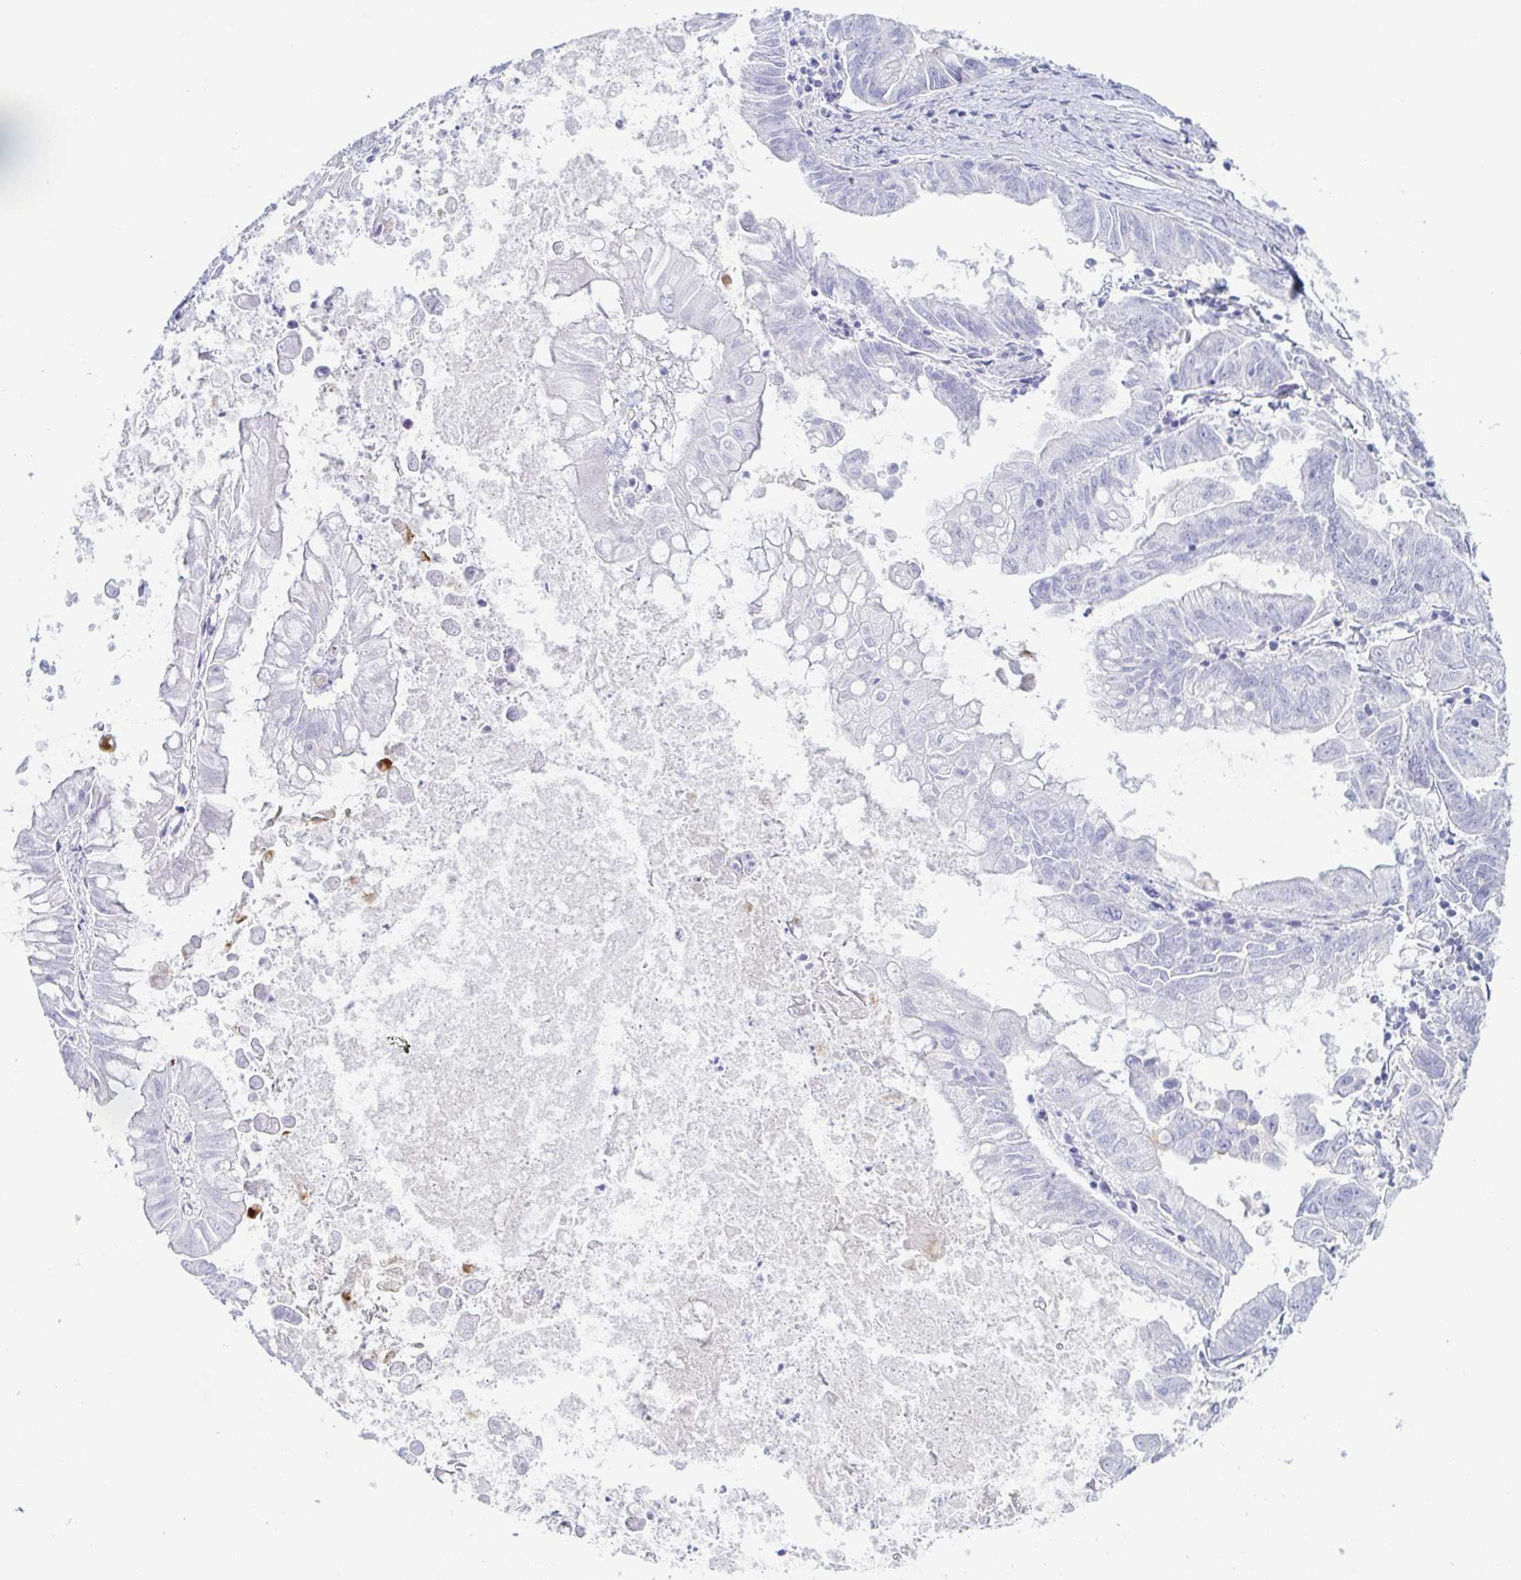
{"staining": {"intensity": "negative", "quantity": "none", "location": "none"}, "tissue": "stomach cancer", "cell_type": "Tumor cells", "image_type": "cancer", "snomed": [{"axis": "morphology", "description": "Adenocarcinoma, NOS"}, {"axis": "topography", "description": "Stomach, upper"}], "caption": "This is a micrograph of immunohistochemistry staining of stomach cancer, which shows no staining in tumor cells.", "gene": "ZG16B", "patient": {"sex": "male", "age": 80}}